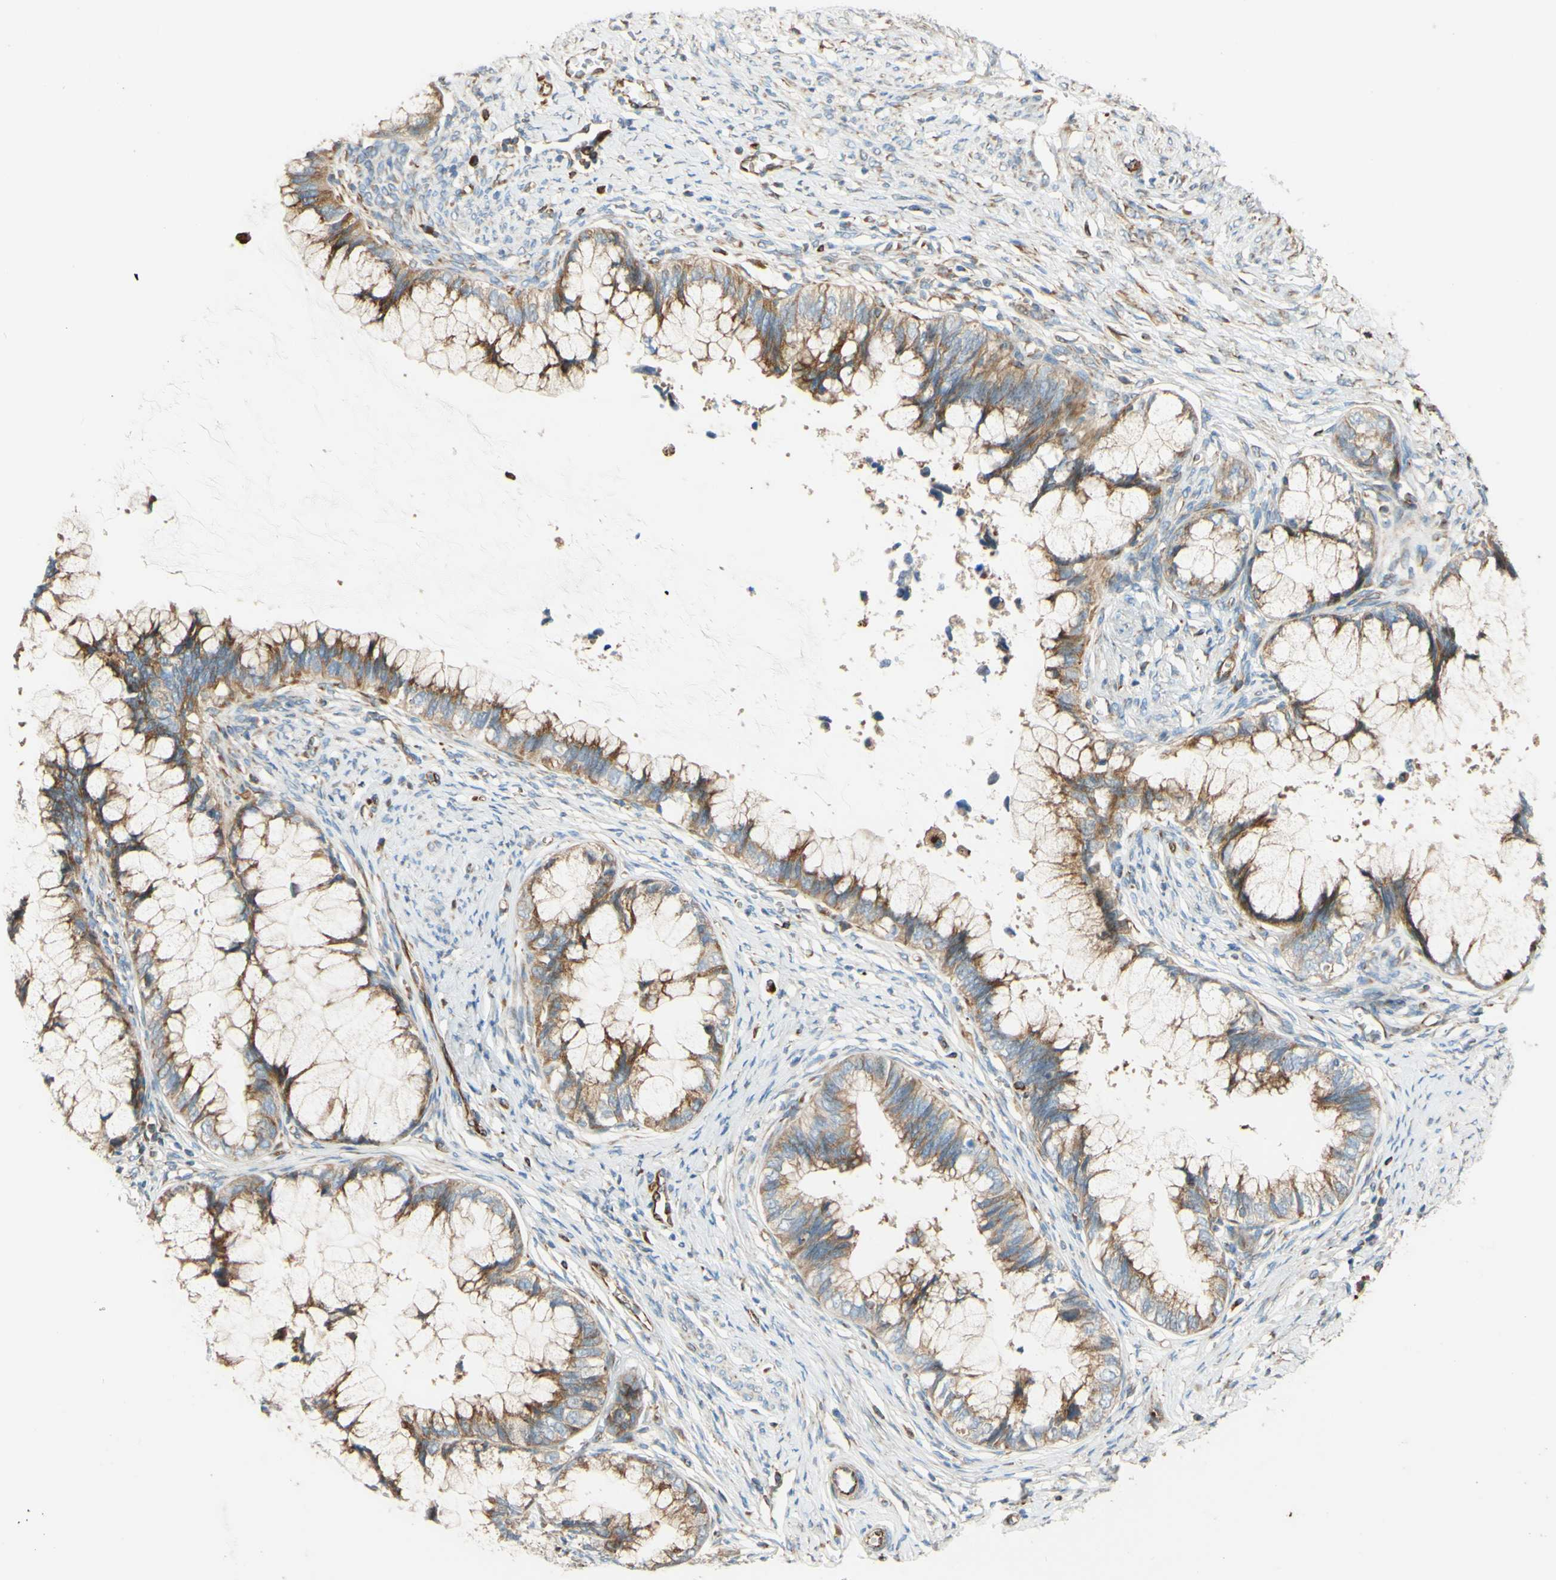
{"staining": {"intensity": "moderate", "quantity": ">75%", "location": "cytoplasmic/membranous"}, "tissue": "cervical cancer", "cell_type": "Tumor cells", "image_type": "cancer", "snomed": [{"axis": "morphology", "description": "Adenocarcinoma, NOS"}, {"axis": "topography", "description": "Cervix"}], "caption": "This micrograph demonstrates immunohistochemistry staining of human cervical cancer (adenocarcinoma), with medium moderate cytoplasmic/membranous positivity in approximately >75% of tumor cells.", "gene": "C1orf43", "patient": {"sex": "female", "age": 44}}